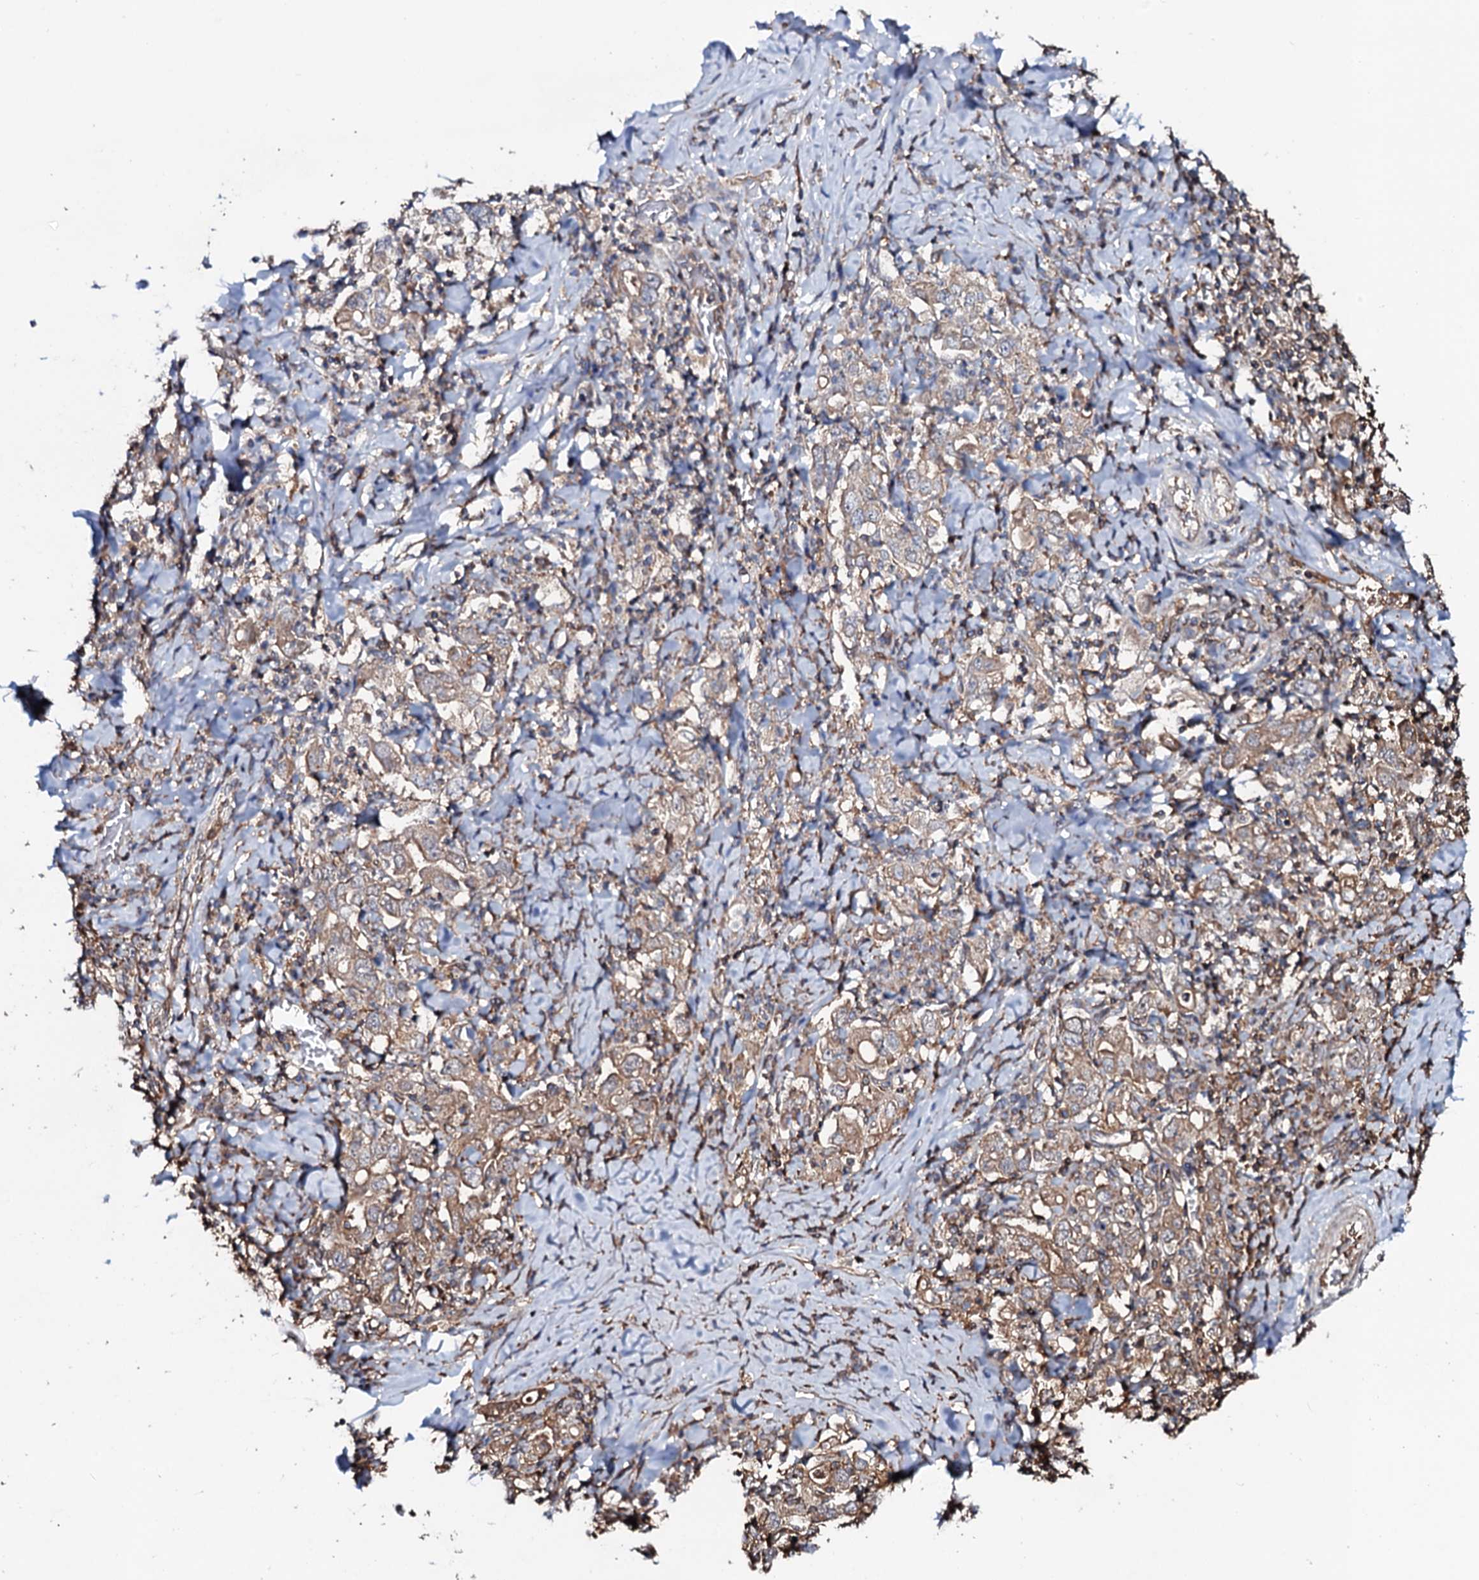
{"staining": {"intensity": "moderate", "quantity": "25%-75%", "location": "cytoplasmic/membranous"}, "tissue": "stomach cancer", "cell_type": "Tumor cells", "image_type": "cancer", "snomed": [{"axis": "morphology", "description": "Adenocarcinoma, NOS"}, {"axis": "topography", "description": "Stomach, upper"}], "caption": "The photomicrograph displays immunohistochemical staining of stomach adenocarcinoma. There is moderate cytoplasmic/membranous positivity is identified in about 25%-75% of tumor cells.", "gene": "COG6", "patient": {"sex": "male", "age": 62}}